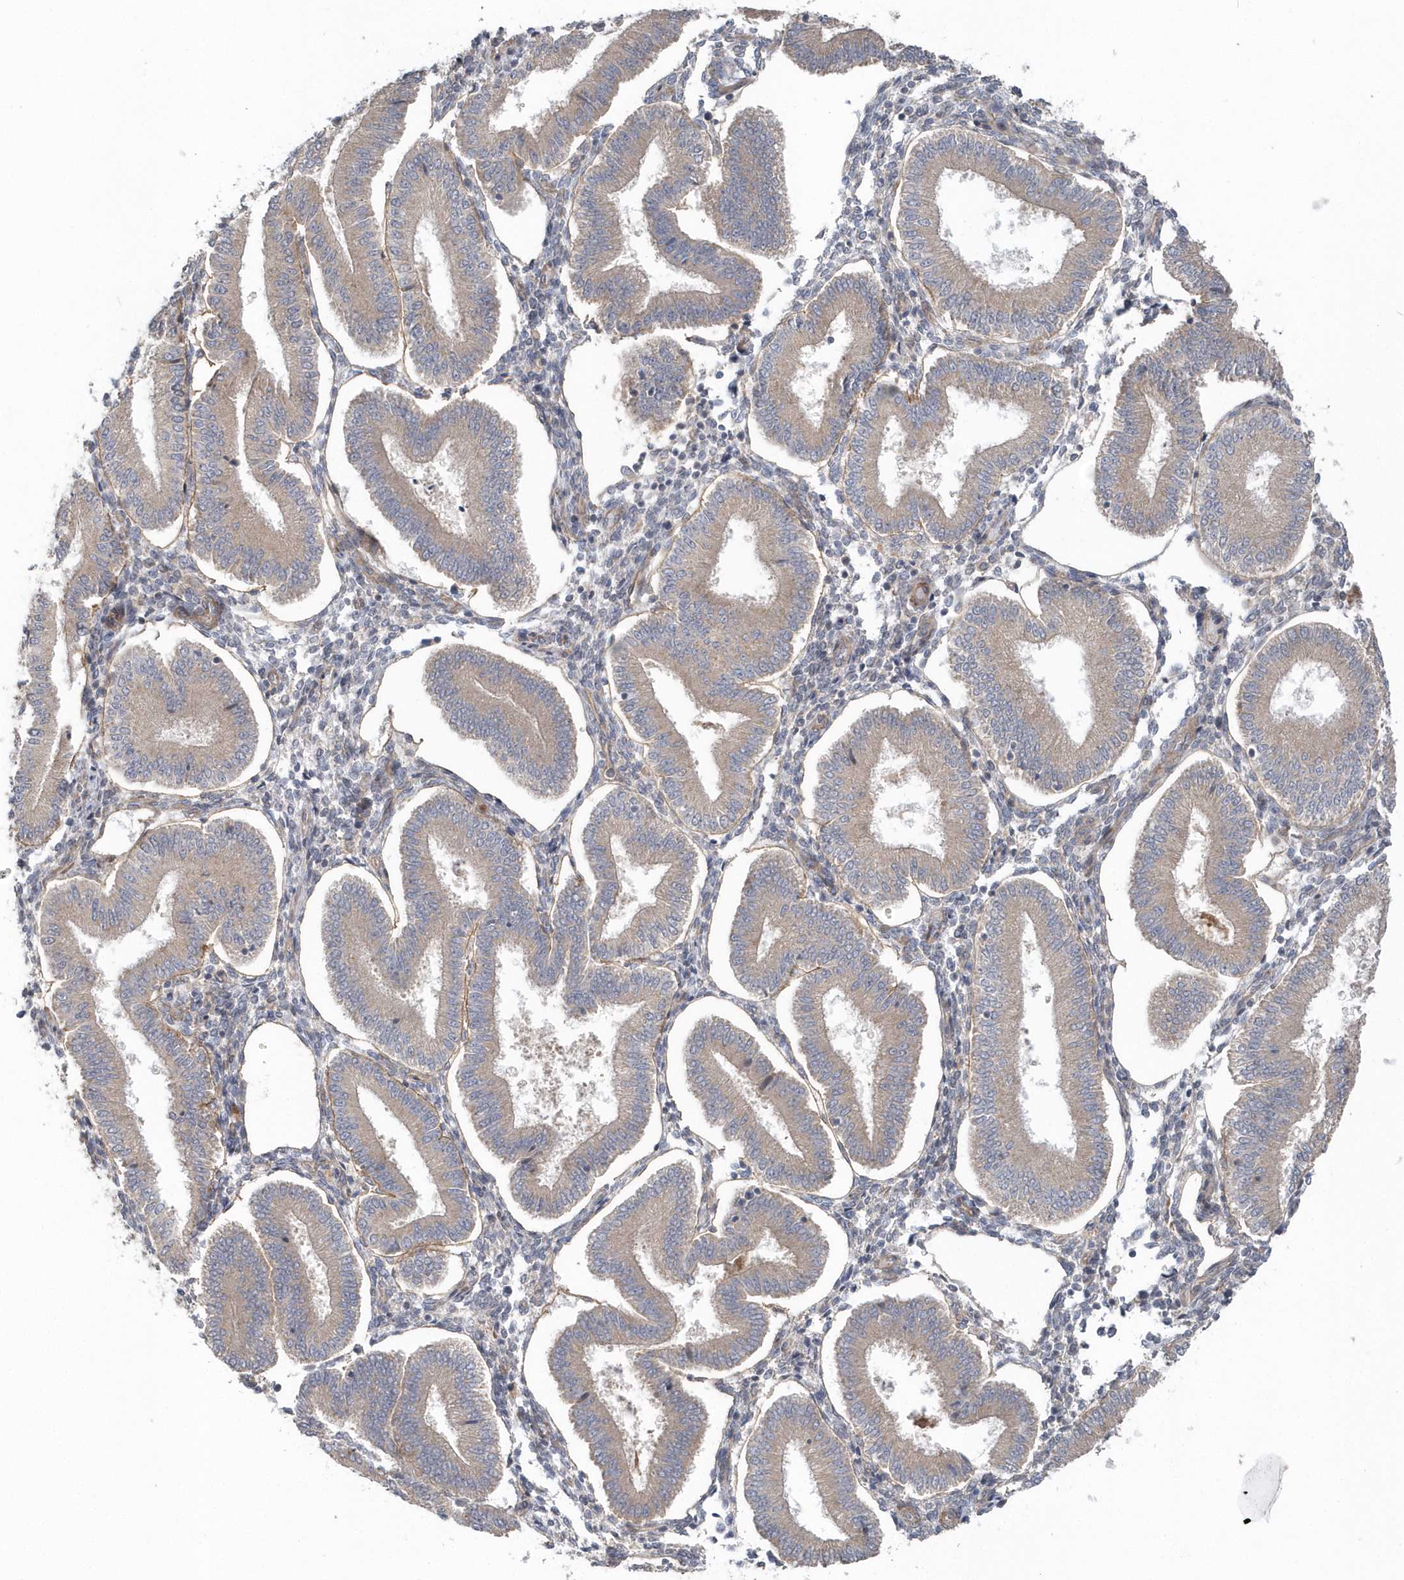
{"staining": {"intensity": "negative", "quantity": "none", "location": "none"}, "tissue": "endometrium", "cell_type": "Cells in endometrial stroma", "image_type": "normal", "snomed": [{"axis": "morphology", "description": "Normal tissue, NOS"}, {"axis": "topography", "description": "Endometrium"}], "caption": "This histopathology image is of benign endometrium stained with immunohistochemistry (IHC) to label a protein in brown with the nuclei are counter-stained blue. There is no staining in cells in endometrial stroma.", "gene": "ACTR1A", "patient": {"sex": "female", "age": 39}}